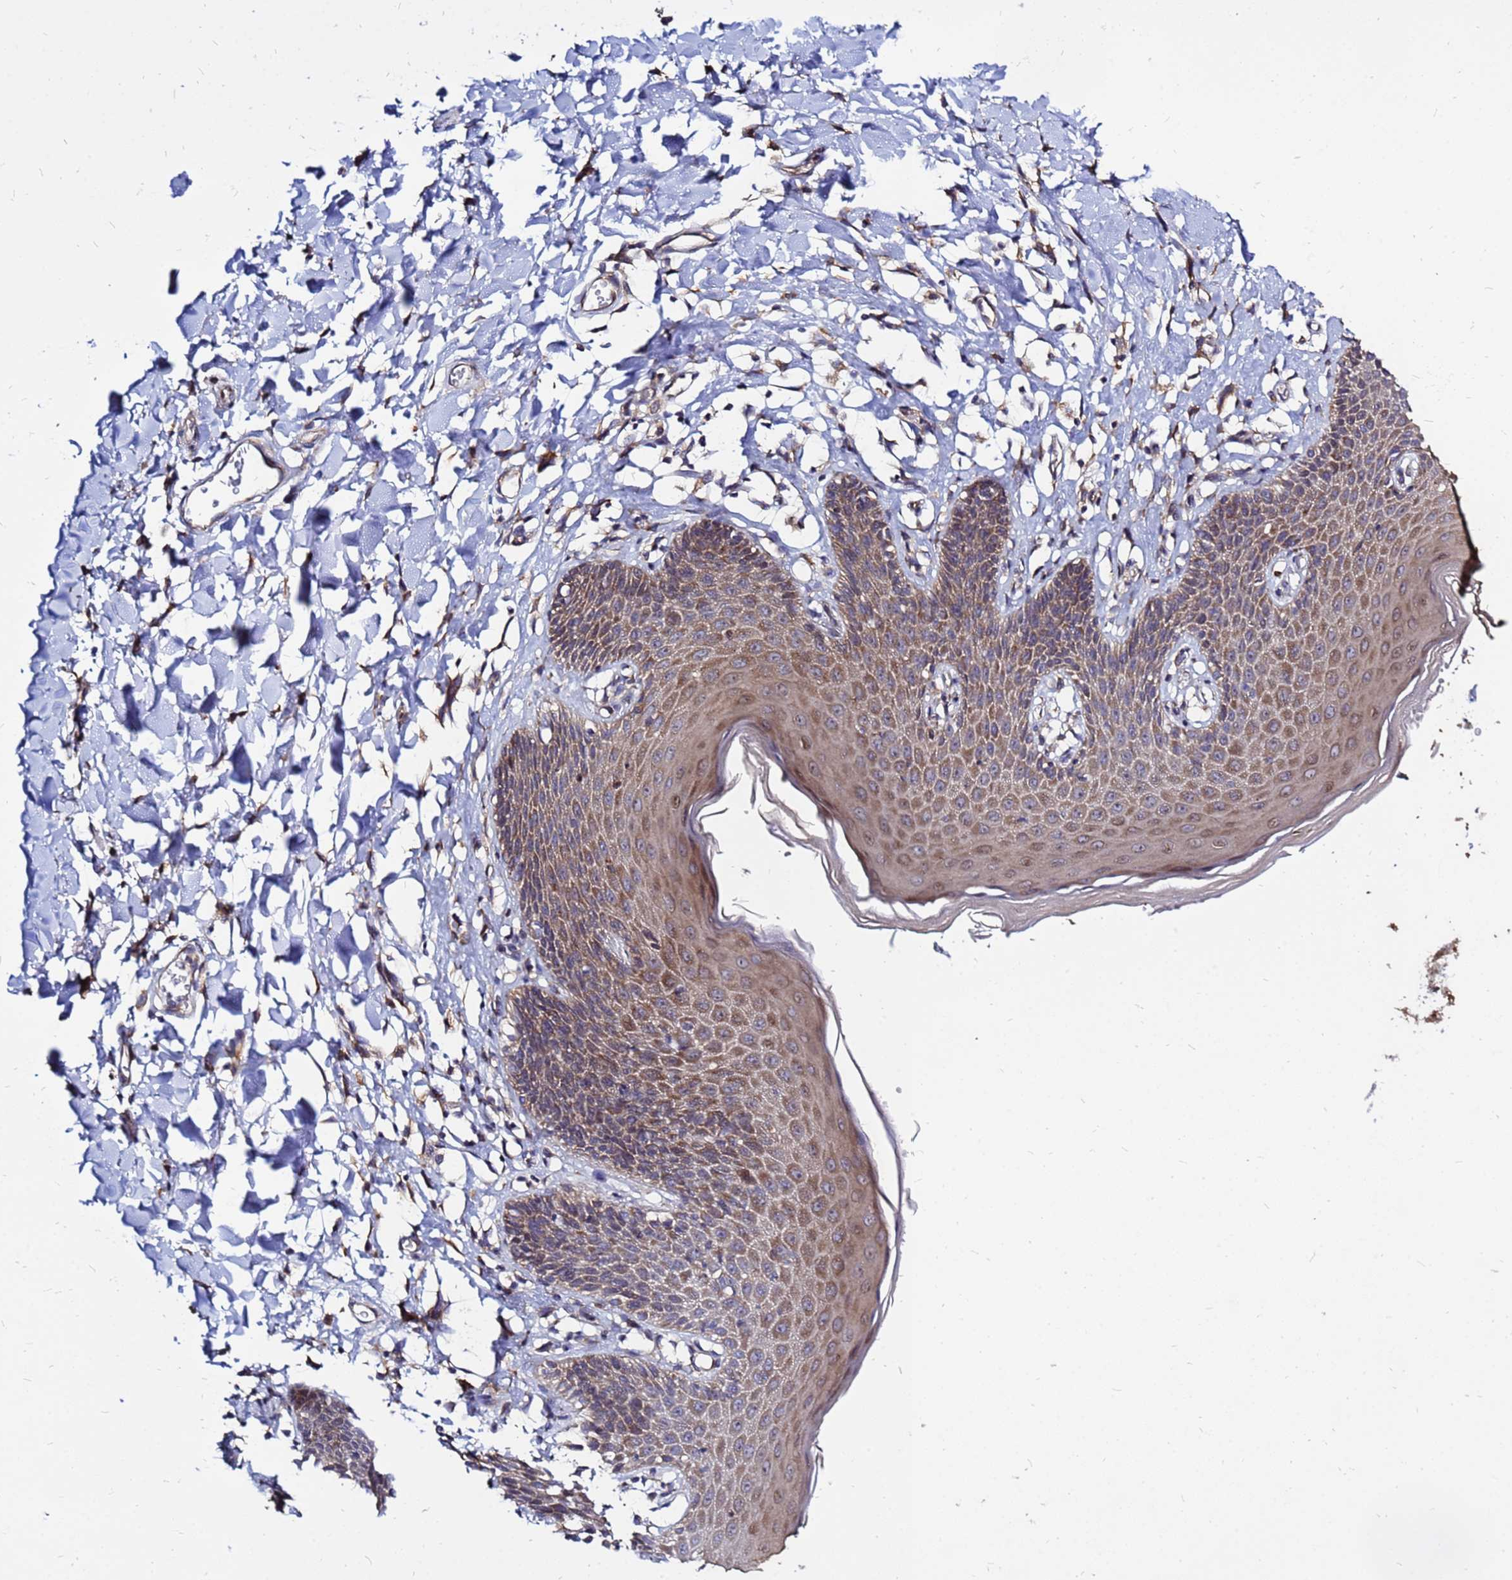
{"staining": {"intensity": "moderate", "quantity": ">75%", "location": "cytoplasmic/membranous"}, "tissue": "skin", "cell_type": "Epidermal cells", "image_type": "normal", "snomed": [{"axis": "morphology", "description": "Normal tissue, NOS"}, {"axis": "topography", "description": "Vulva"}], "caption": "Epidermal cells demonstrate medium levels of moderate cytoplasmic/membranous staining in approximately >75% of cells in unremarkable skin.", "gene": "MOB2", "patient": {"sex": "female", "age": 68}}